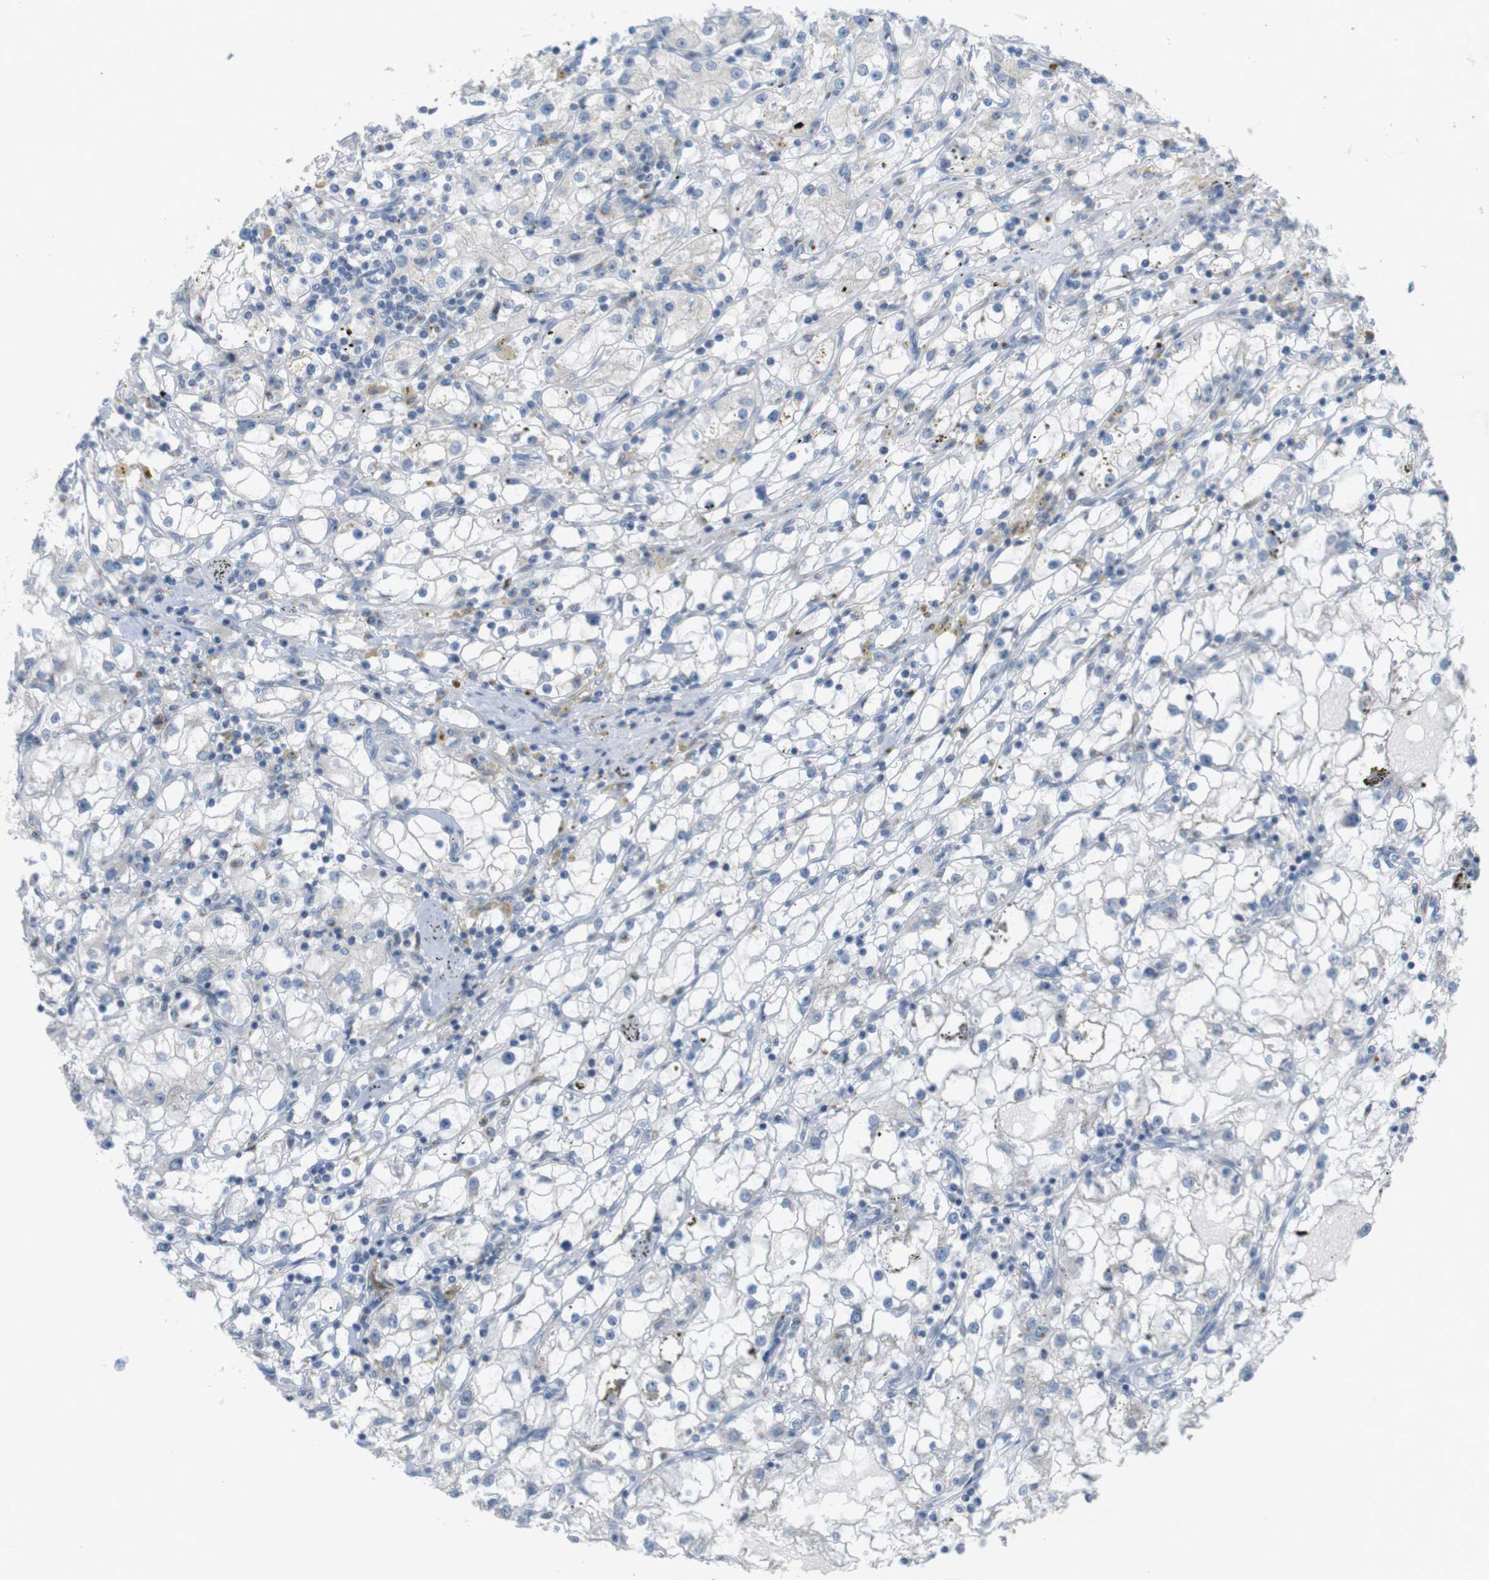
{"staining": {"intensity": "negative", "quantity": "none", "location": "none"}, "tissue": "renal cancer", "cell_type": "Tumor cells", "image_type": "cancer", "snomed": [{"axis": "morphology", "description": "Adenocarcinoma, NOS"}, {"axis": "topography", "description": "Kidney"}], "caption": "The IHC photomicrograph has no significant staining in tumor cells of renal cancer (adenocarcinoma) tissue.", "gene": "YIPF3", "patient": {"sex": "male", "age": 56}}